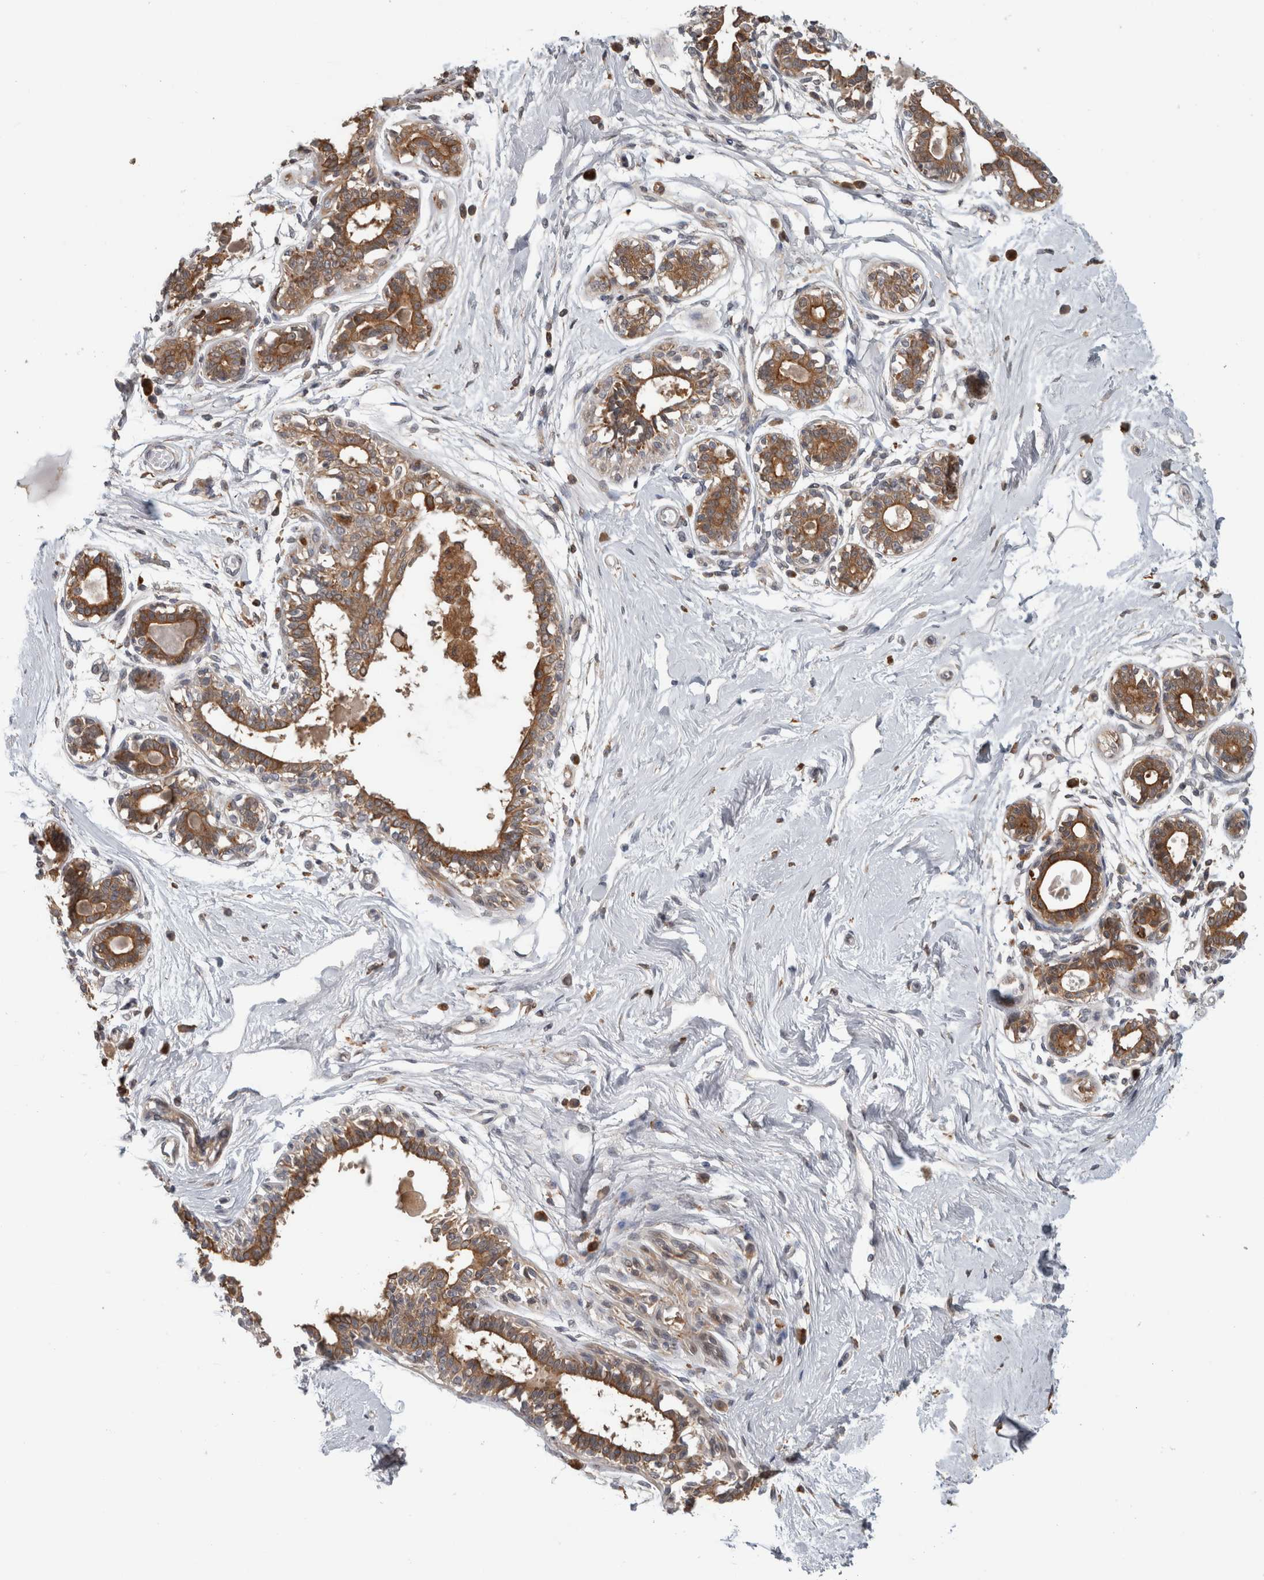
{"staining": {"intensity": "negative", "quantity": "none", "location": "none"}, "tissue": "breast", "cell_type": "Adipocytes", "image_type": "normal", "snomed": [{"axis": "morphology", "description": "Normal tissue, NOS"}, {"axis": "topography", "description": "Breast"}], "caption": "Adipocytes are negative for protein expression in benign human breast. (DAB (3,3'-diaminobenzidine) IHC, high magnification).", "gene": "ADGRL3", "patient": {"sex": "female", "age": 45}}